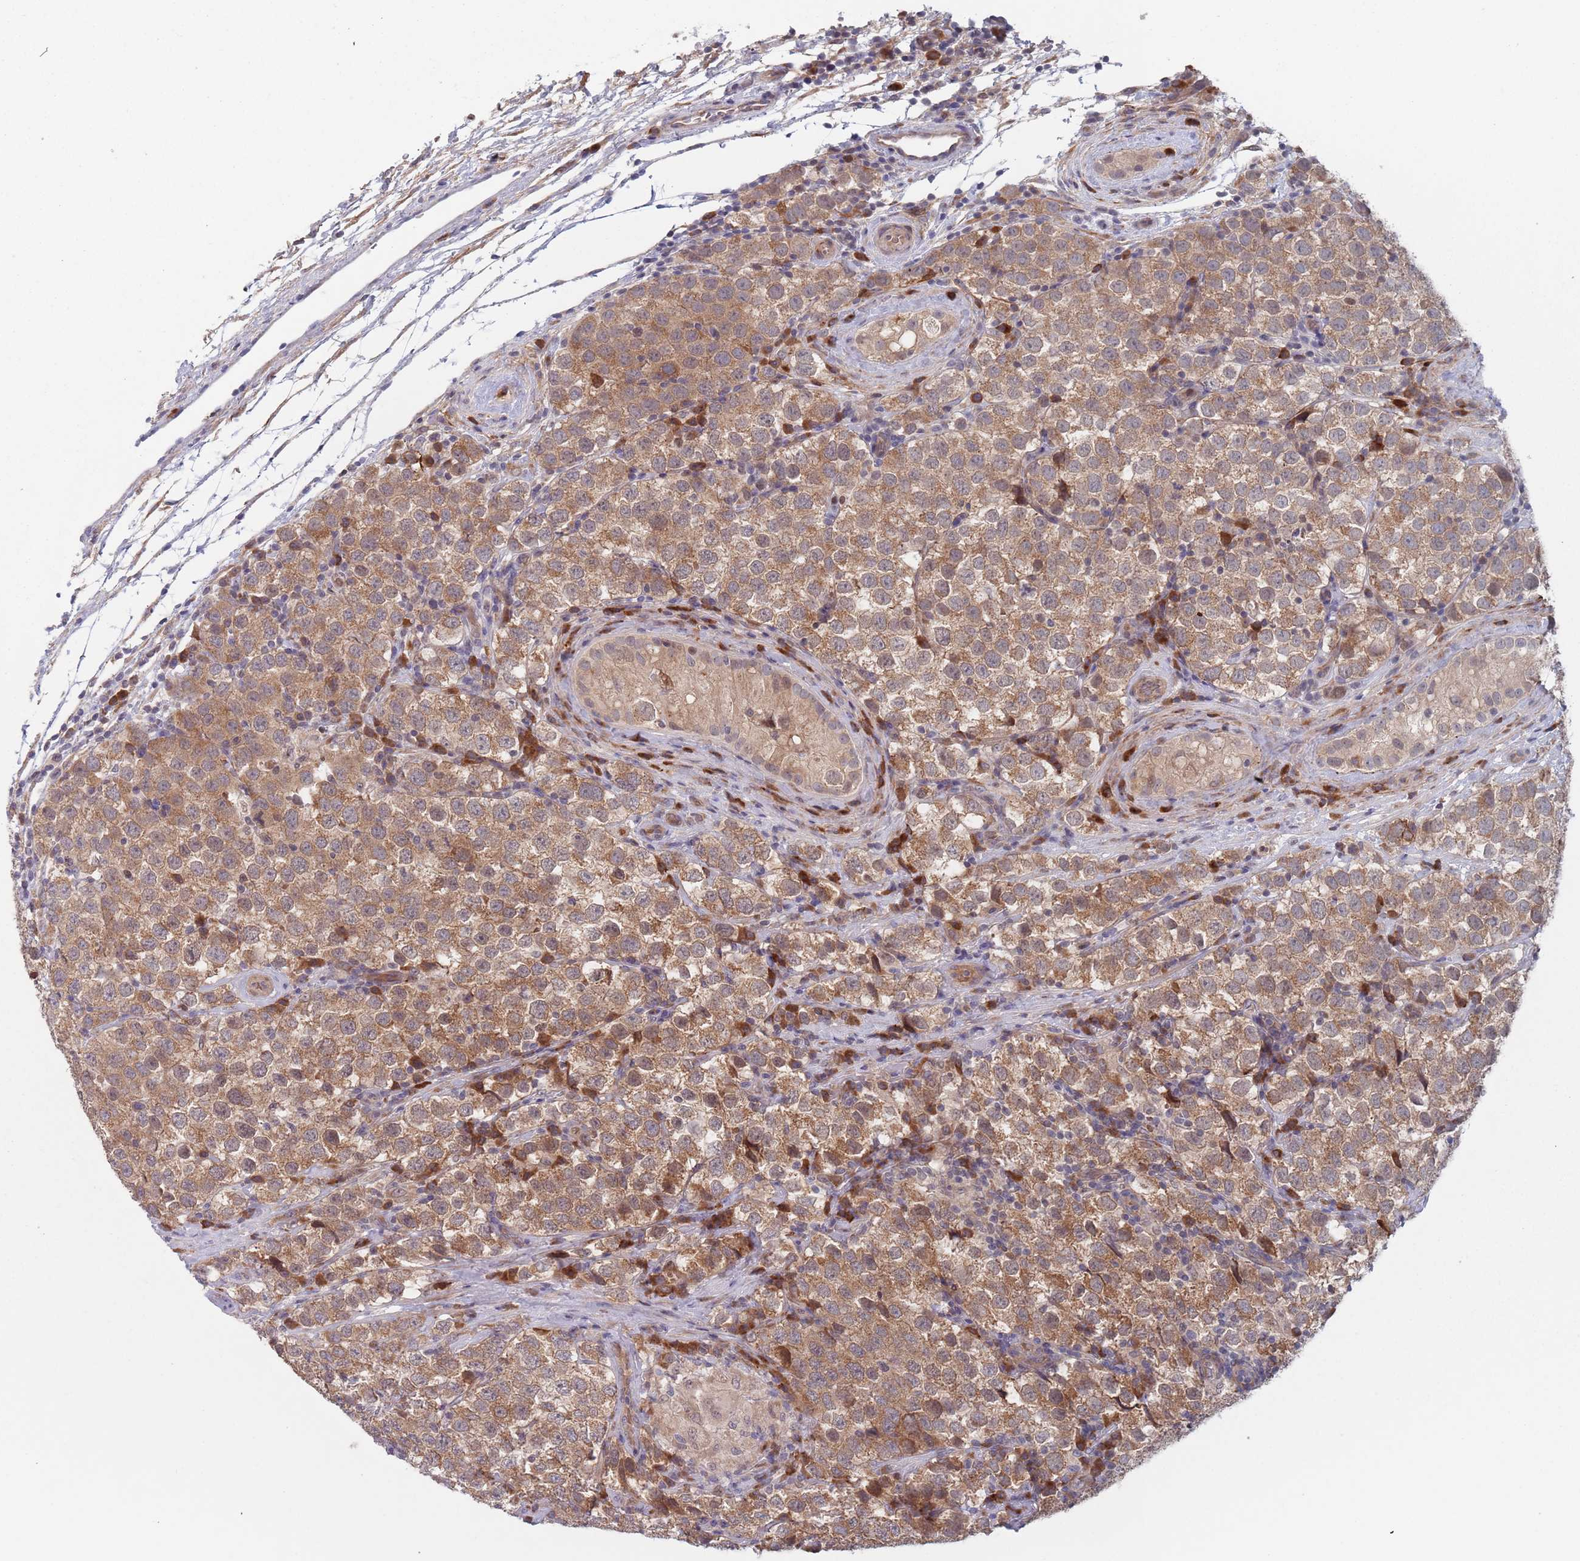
{"staining": {"intensity": "moderate", "quantity": ">75%", "location": "cytoplasmic/membranous"}, "tissue": "testis cancer", "cell_type": "Tumor cells", "image_type": "cancer", "snomed": [{"axis": "morphology", "description": "Seminoma, NOS"}, {"axis": "topography", "description": "Testis"}], "caption": "Immunohistochemistry micrograph of neoplastic tissue: human testis cancer stained using IHC reveals medium levels of moderate protein expression localized specifically in the cytoplasmic/membranous of tumor cells, appearing as a cytoplasmic/membranous brown color.", "gene": "ZNF140", "patient": {"sex": "male", "age": 34}}